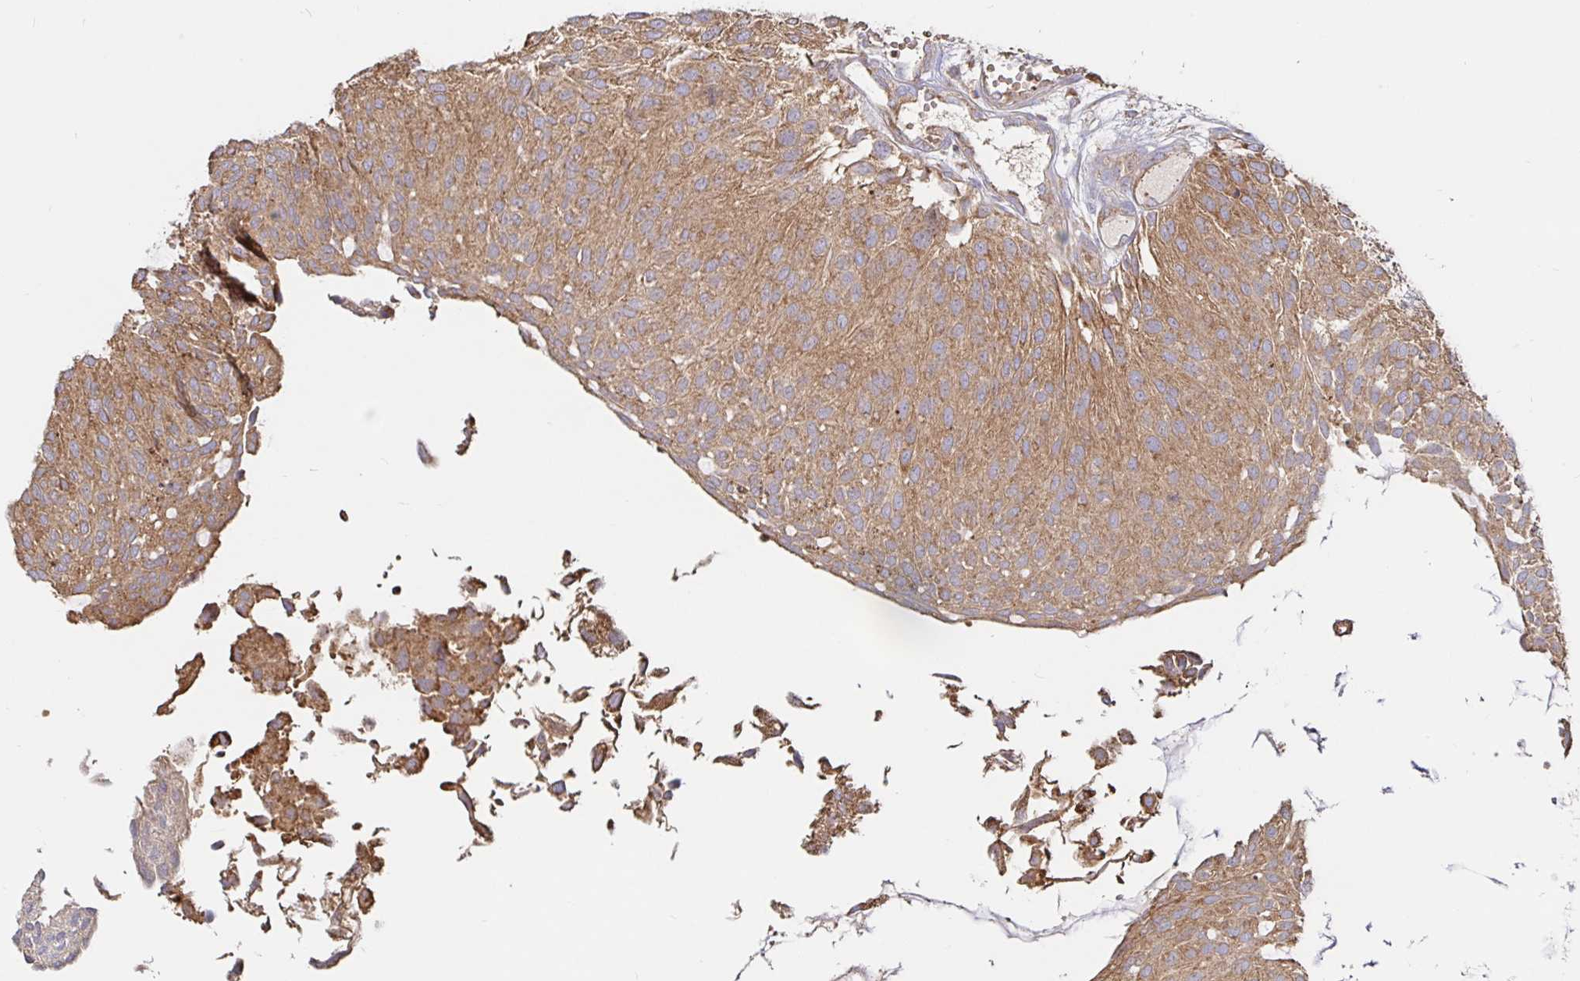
{"staining": {"intensity": "moderate", "quantity": ">75%", "location": "cytoplasmic/membranous"}, "tissue": "urothelial cancer", "cell_type": "Tumor cells", "image_type": "cancer", "snomed": [{"axis": "morphology", "description": "Urothelial carcinoma, NOS"}, {"axis": "topography", "description": "Urinary bladder"}], "caption": "Transitional cell carcinoma was stained to show a protein in brown. There is medium levels of moderate cytoplasmic/membranous expression in about >75% of tumor cells.", "gene": "PRDX3", "patient": {"sex": "male", "age": 84}}